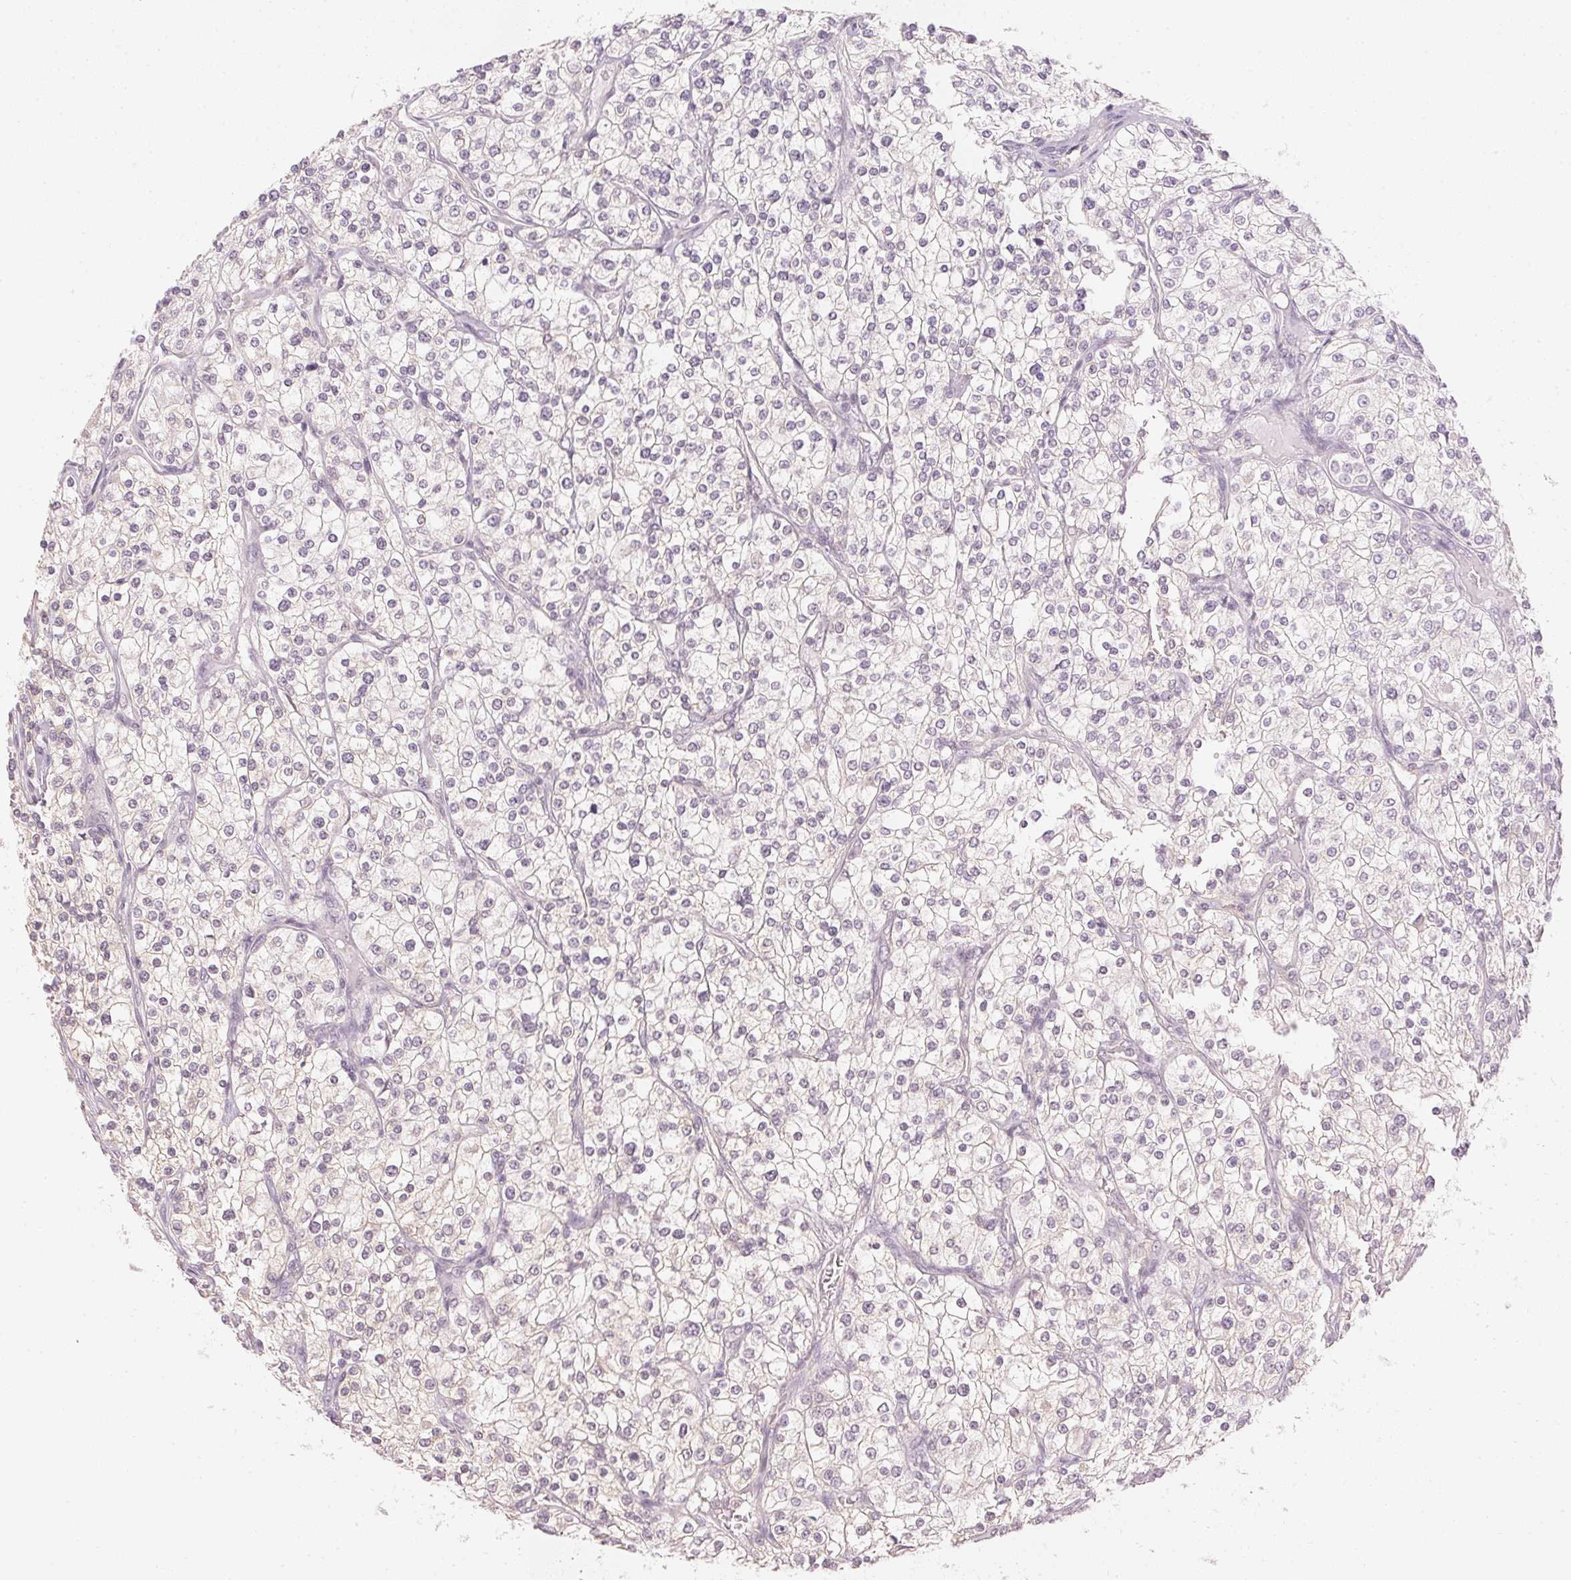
{"staining": {"intensity": "negative", "quantity": "none", "location": "none"}, "tissue": "renal cancer", "cell_type": "Tumor cells", "image_type": "cancer", "snomed": [{"axis": "morphology", "description": "Adenocarcinoma, NOS"}, {"axis": "topography", "description": "Kidney"}], "caption": "Adenocarcinoma (renal) was stained to show a protein in brown. There is no significant staining in tumor cells.", "gene": "KPRP", "patient": {"sex": "male", "age": 80}}